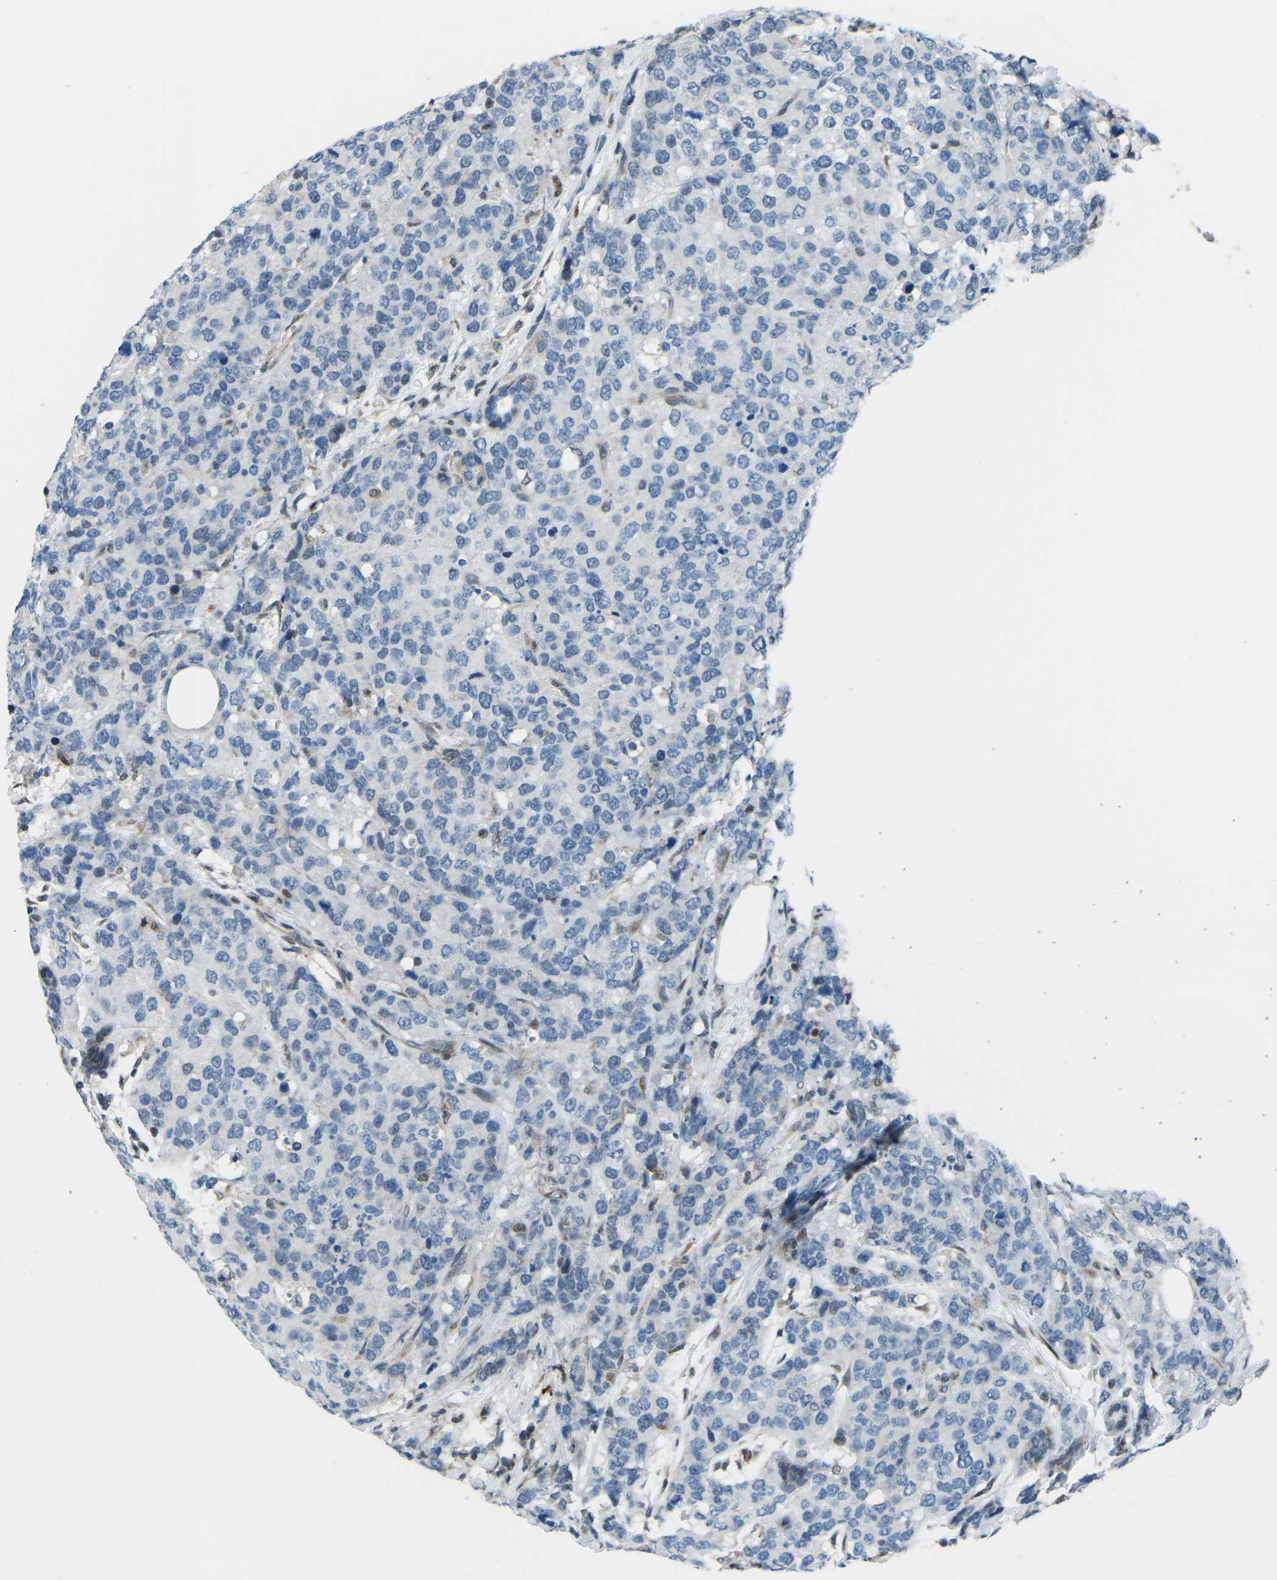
{"staining": {"intensity": "negative", "quantity": "none", "location": "none"}, "tissue": "breast cancer", "cell_type": "Tumor cells", "image_type": "cancer", "snomed": [{"axis": "morphology", "description": "Lobular carcinoma"}, {"axis": "topography", "description": "Breast"}], "caption": "Lobular carcinoma (breast) stained for a protein using IHC displays no staining tumor cells.", "gene": "MBNL1", "patient": {"sex": "female", "age": 59}}